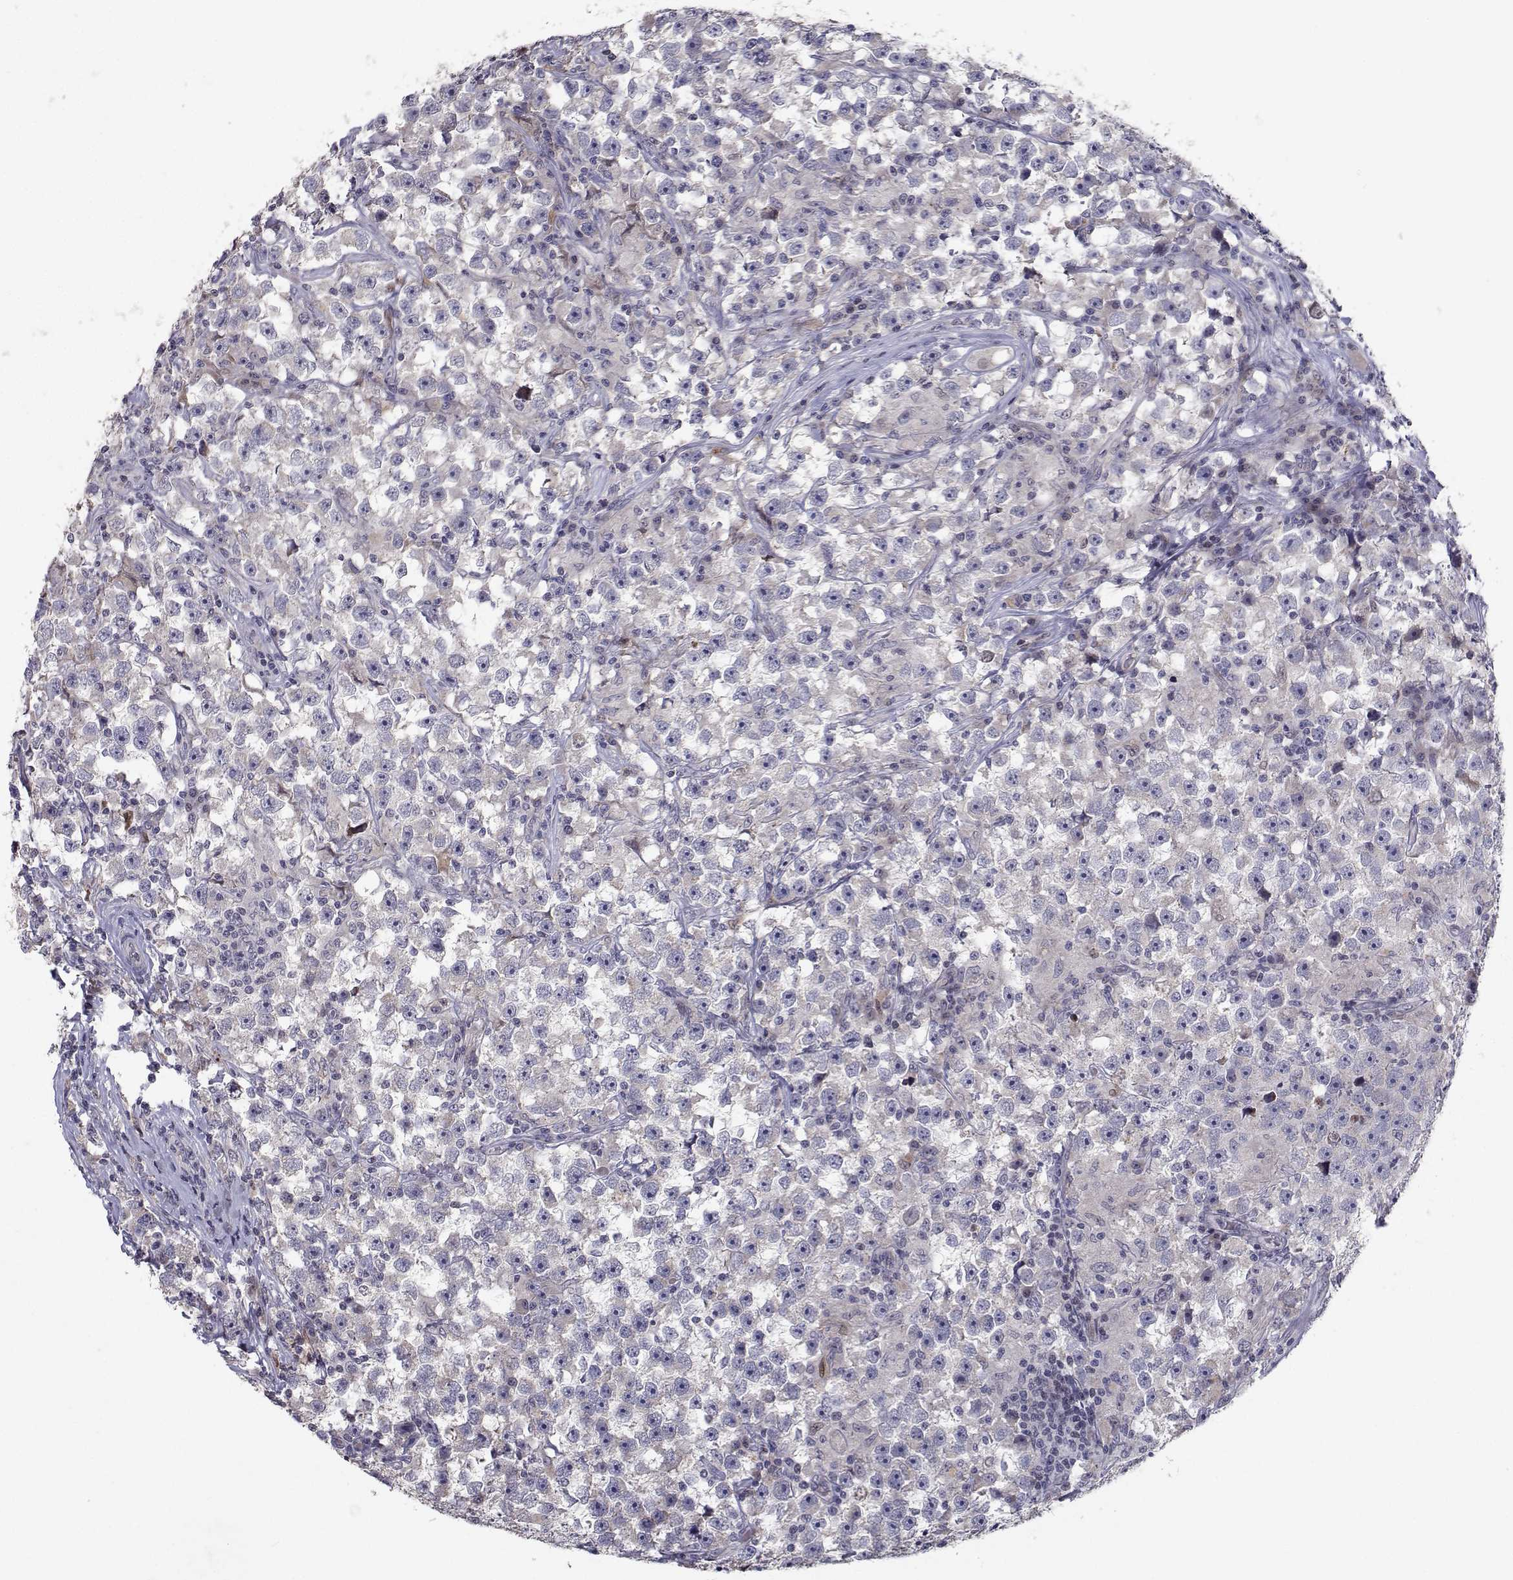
{"staining": {"intensity": "negative", "quantity": "none", "location": "none"}, "tissue": "testis cancer", "cell_type": "Tumor cells", "image_type": "cancer", "snomed": [{"axis": "morphology", "description": "Seminoma, NOS"}, {"axis": "topography", "description": "Testis"}], "caption": "Protein analysis of testis cancer (seminoma) shows no significant staining in tumor cells.", "gene": "RBPJL", "patient": {"sex": "male", "age": 33}}